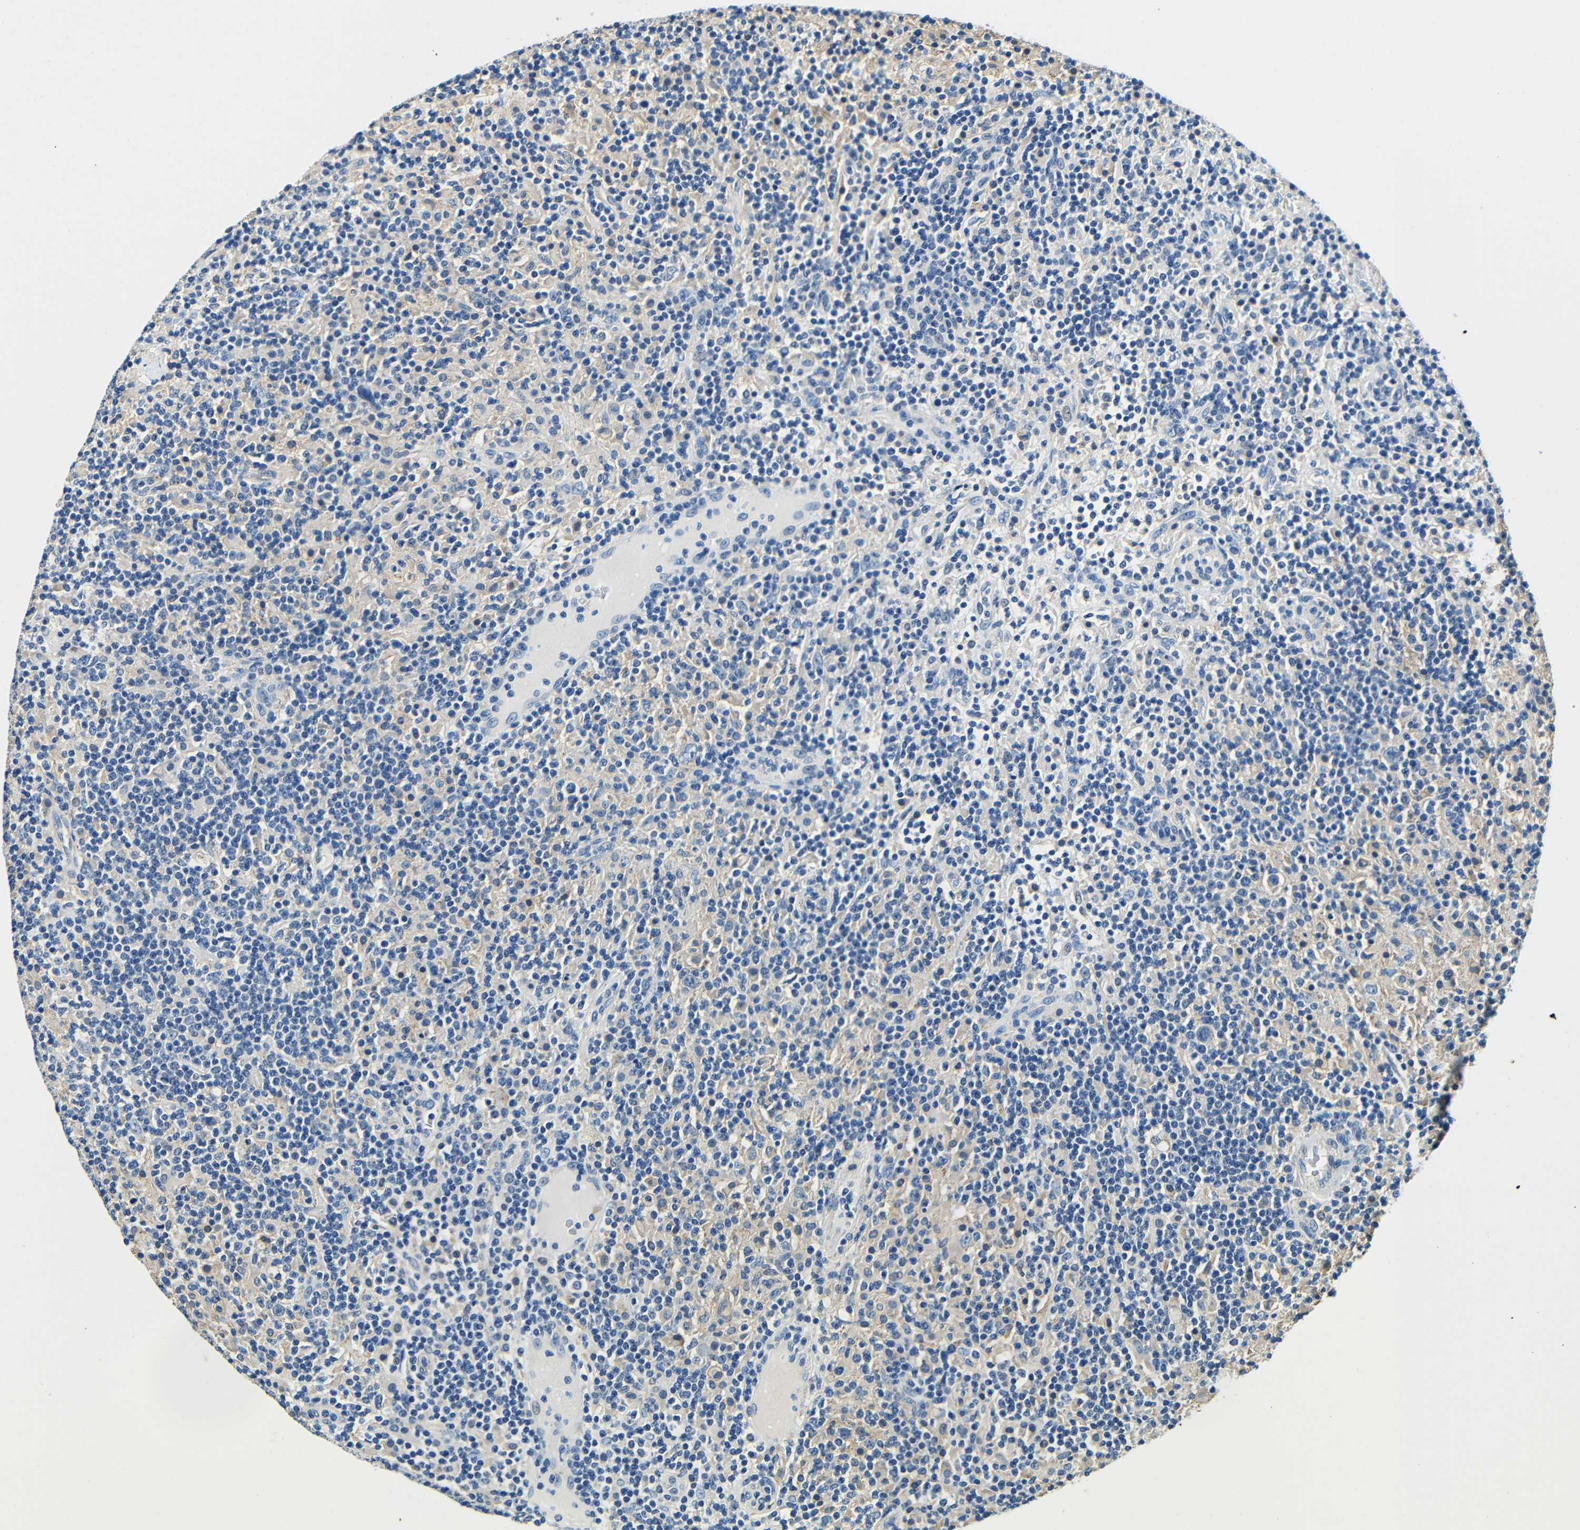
{"staining": {"intensity": "weak", "quantity": "<25%", "location": "cytoplasmic/membranous"}, "tissue": "lymphoma", "cell_type": "Tumor cells", "image_type": "cancer", "snomed": [{"axis": "morphology", "description": "Hodgkin's disease, NOS"}, {"axis": "topography", "description": "Lymph node"}], "caption": "Immunohistochemistry of lymphoma reveals no expression in tumor cells.", "gene": "FMO5", "patient": {"sex": "male", "age": 70}}